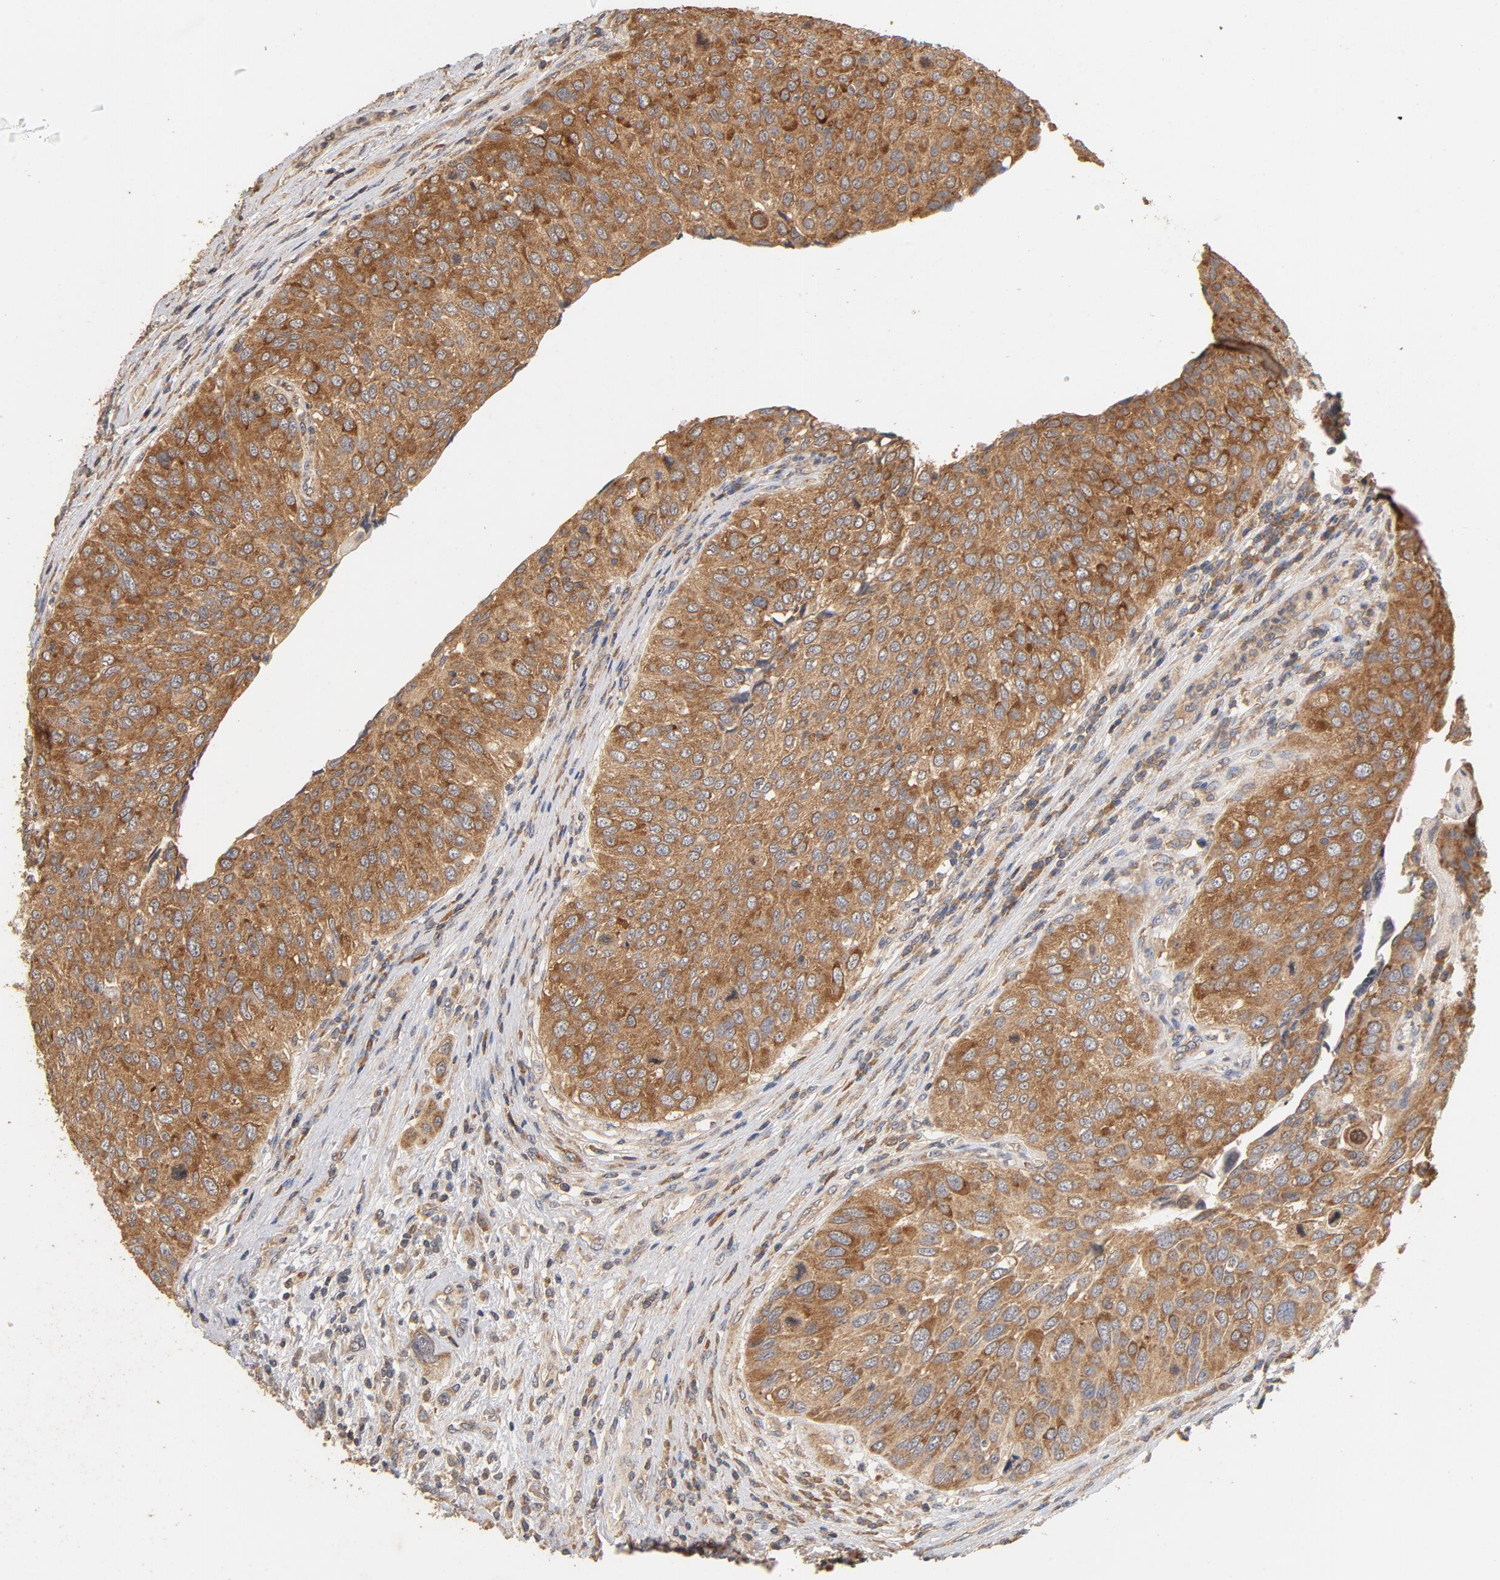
{"staining": {"intensity": "moderate", "quantity": ">75%", "location": "cytoplasmic/membranous"}, "tissue": "urothelial cancer", "cell_type": "Tumor cells", "image_type": "cancer", "snomed": [{"axis": "morphology", "description": "Urothelial carcinoma, High grade"}, {"axis": "topography", "description": "Urinary bladder"}], "caption": "A micrograph of human high-grade urothelial carcinoma stained for a protein exhibits moderate cytoplasmic/membranous brown staining in tumor cells.", "gene": "DDX6", "patient": {"sex": "male", "age": 50}}